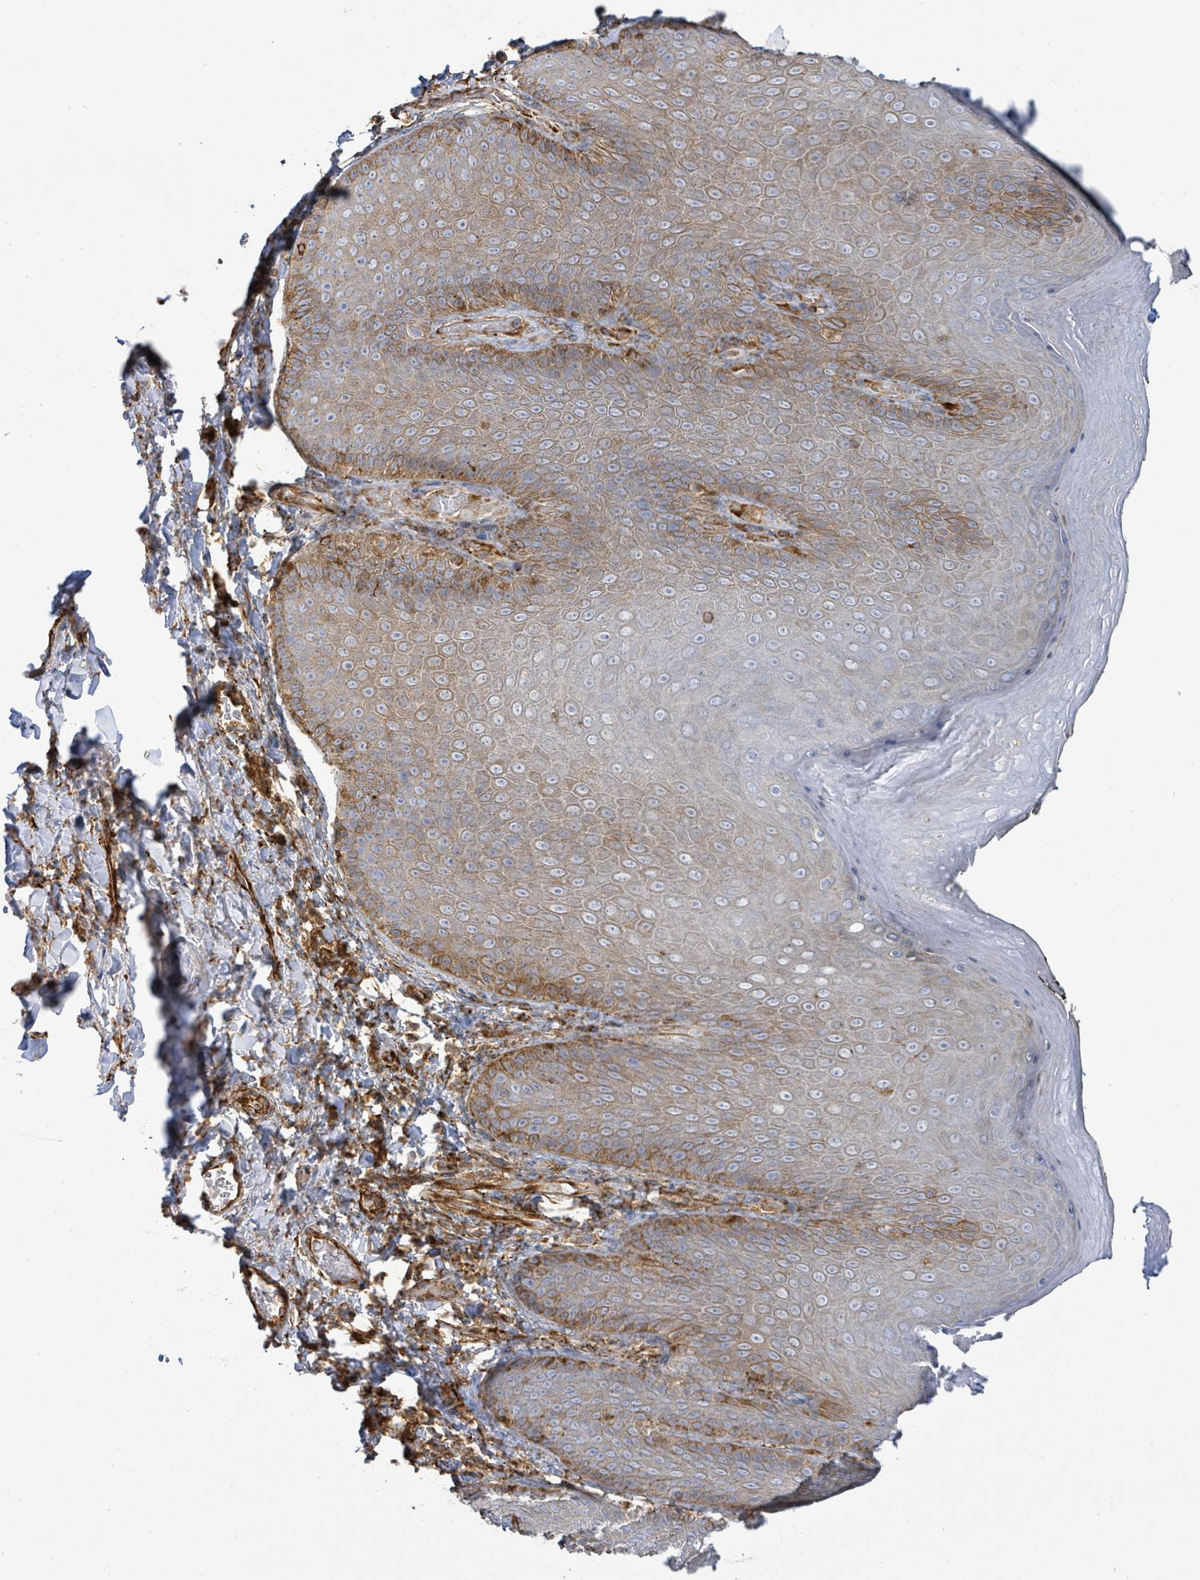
{"staining": {"intensity": "moderate", "quantity": "25%-75%", "location": "cytoplasmic/membranous"}, "tissue": "skin", "cell_type": "Epidermal cells", "image_type": "normal", "snomed": [{"axis": "morphology", "description": "Normal tissue, NOS"}, {"axis": "topography", "description": "Anal"}, {"axis": "topography", "description": "Peripheral nerve tissue"}], "caption": "Moderate cytoplasmic/membranous staining for a protein is present in approximately 25%-75% of epidermal cells of benign skin using IHC.", "gene": "EGFL7", "patient": {"sex": "male", "age": 53}}